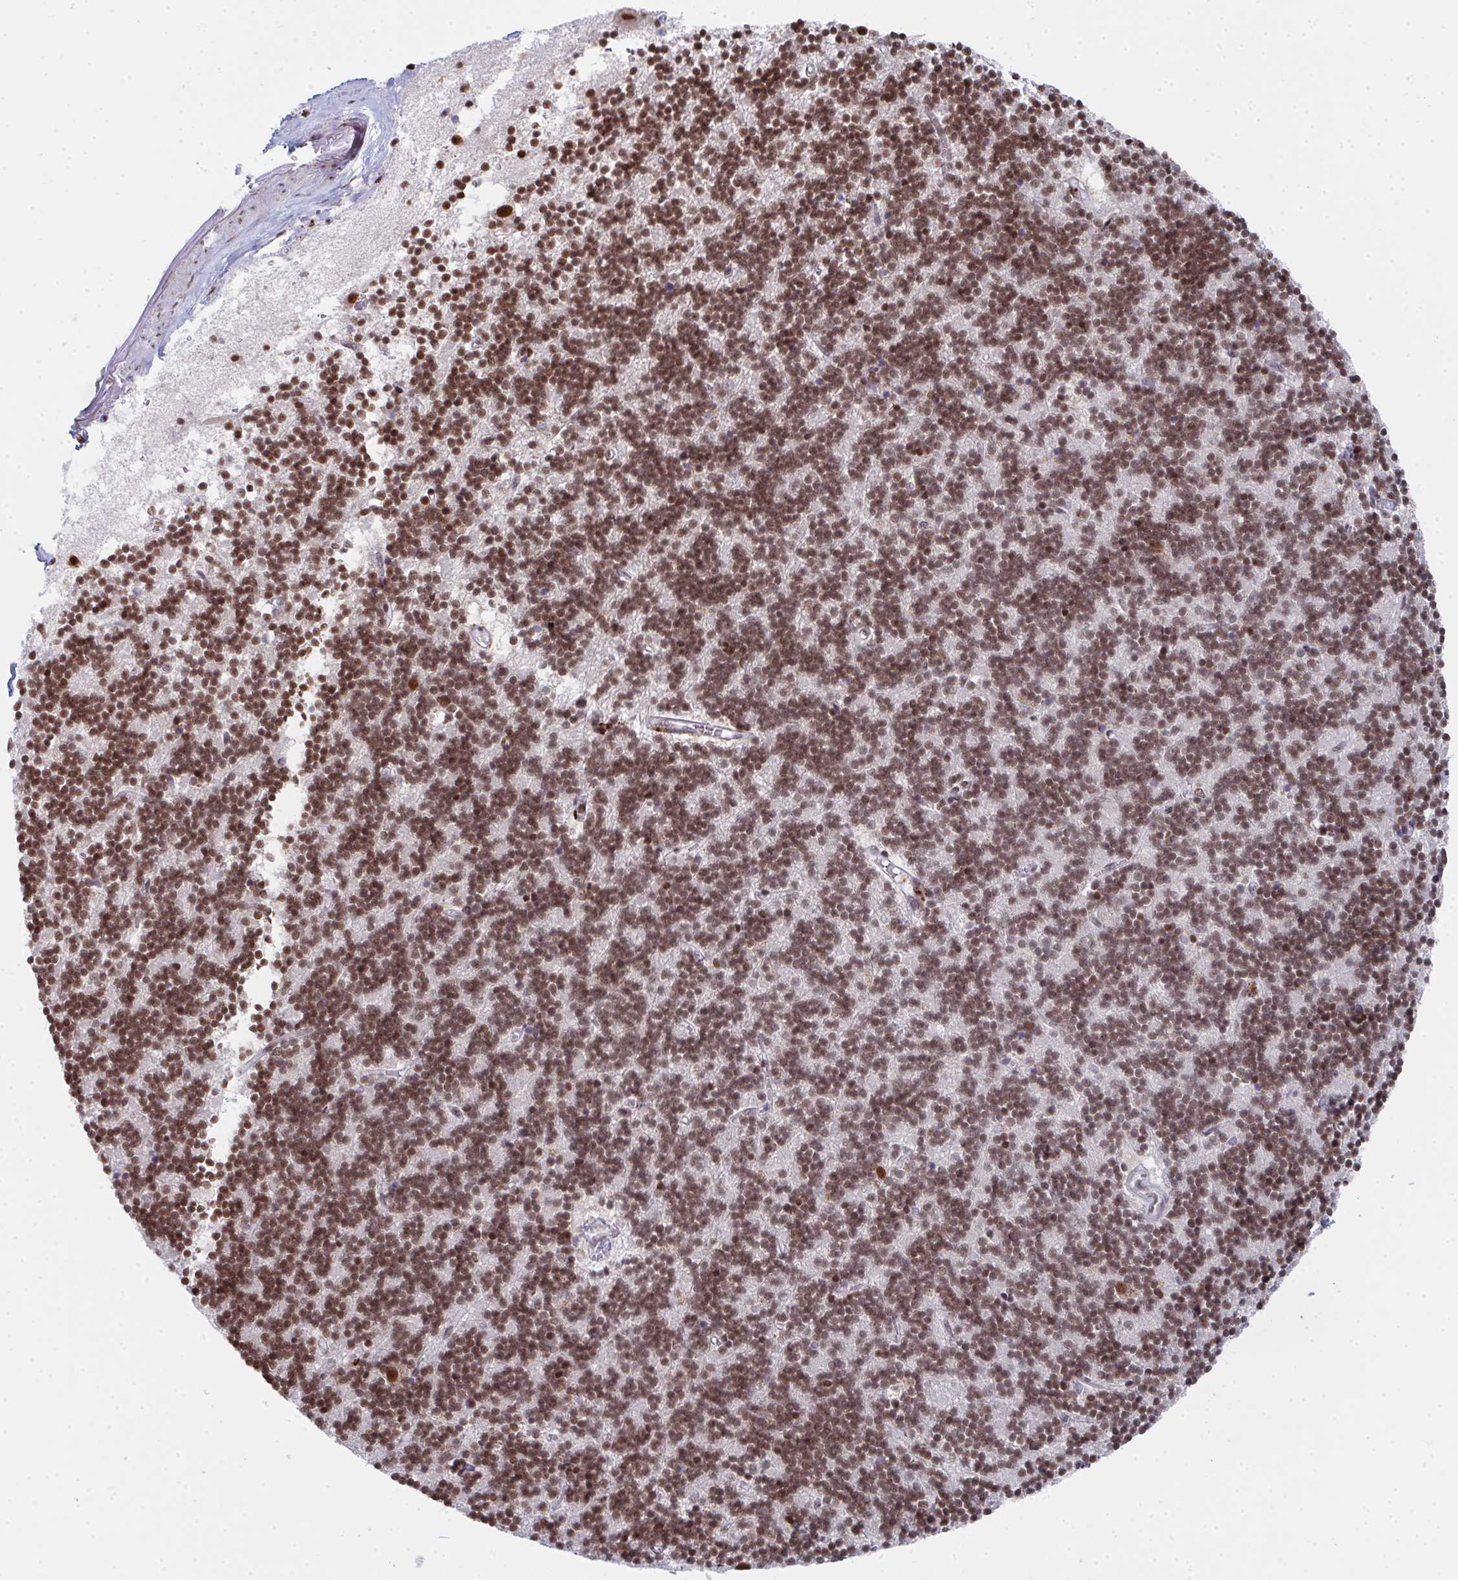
{"staining": {"intensity": "strong", "quantity": ">75%", "location": "nuclear"}, "tissue": "cerebellum", "cell_type": "Cells in granular layer", "image_type": "normal", "snomed": [{"axis": "morphology", "description": "Normal tissue, NOS"}, {"axis": "topography", "description": "Cerebellum"}], "caption": "Immunohistochemistry (IHC) micrograph of benign cerebellum: human cerebellum stained using immunohistochemistry reveals high levels of strong protein expression localized specifically in the nuclear of cells in granular layer, appearing as a nuclear brown color.", "gene": "SNRNP70", "patient": {"sex": "male", "age": 54}}